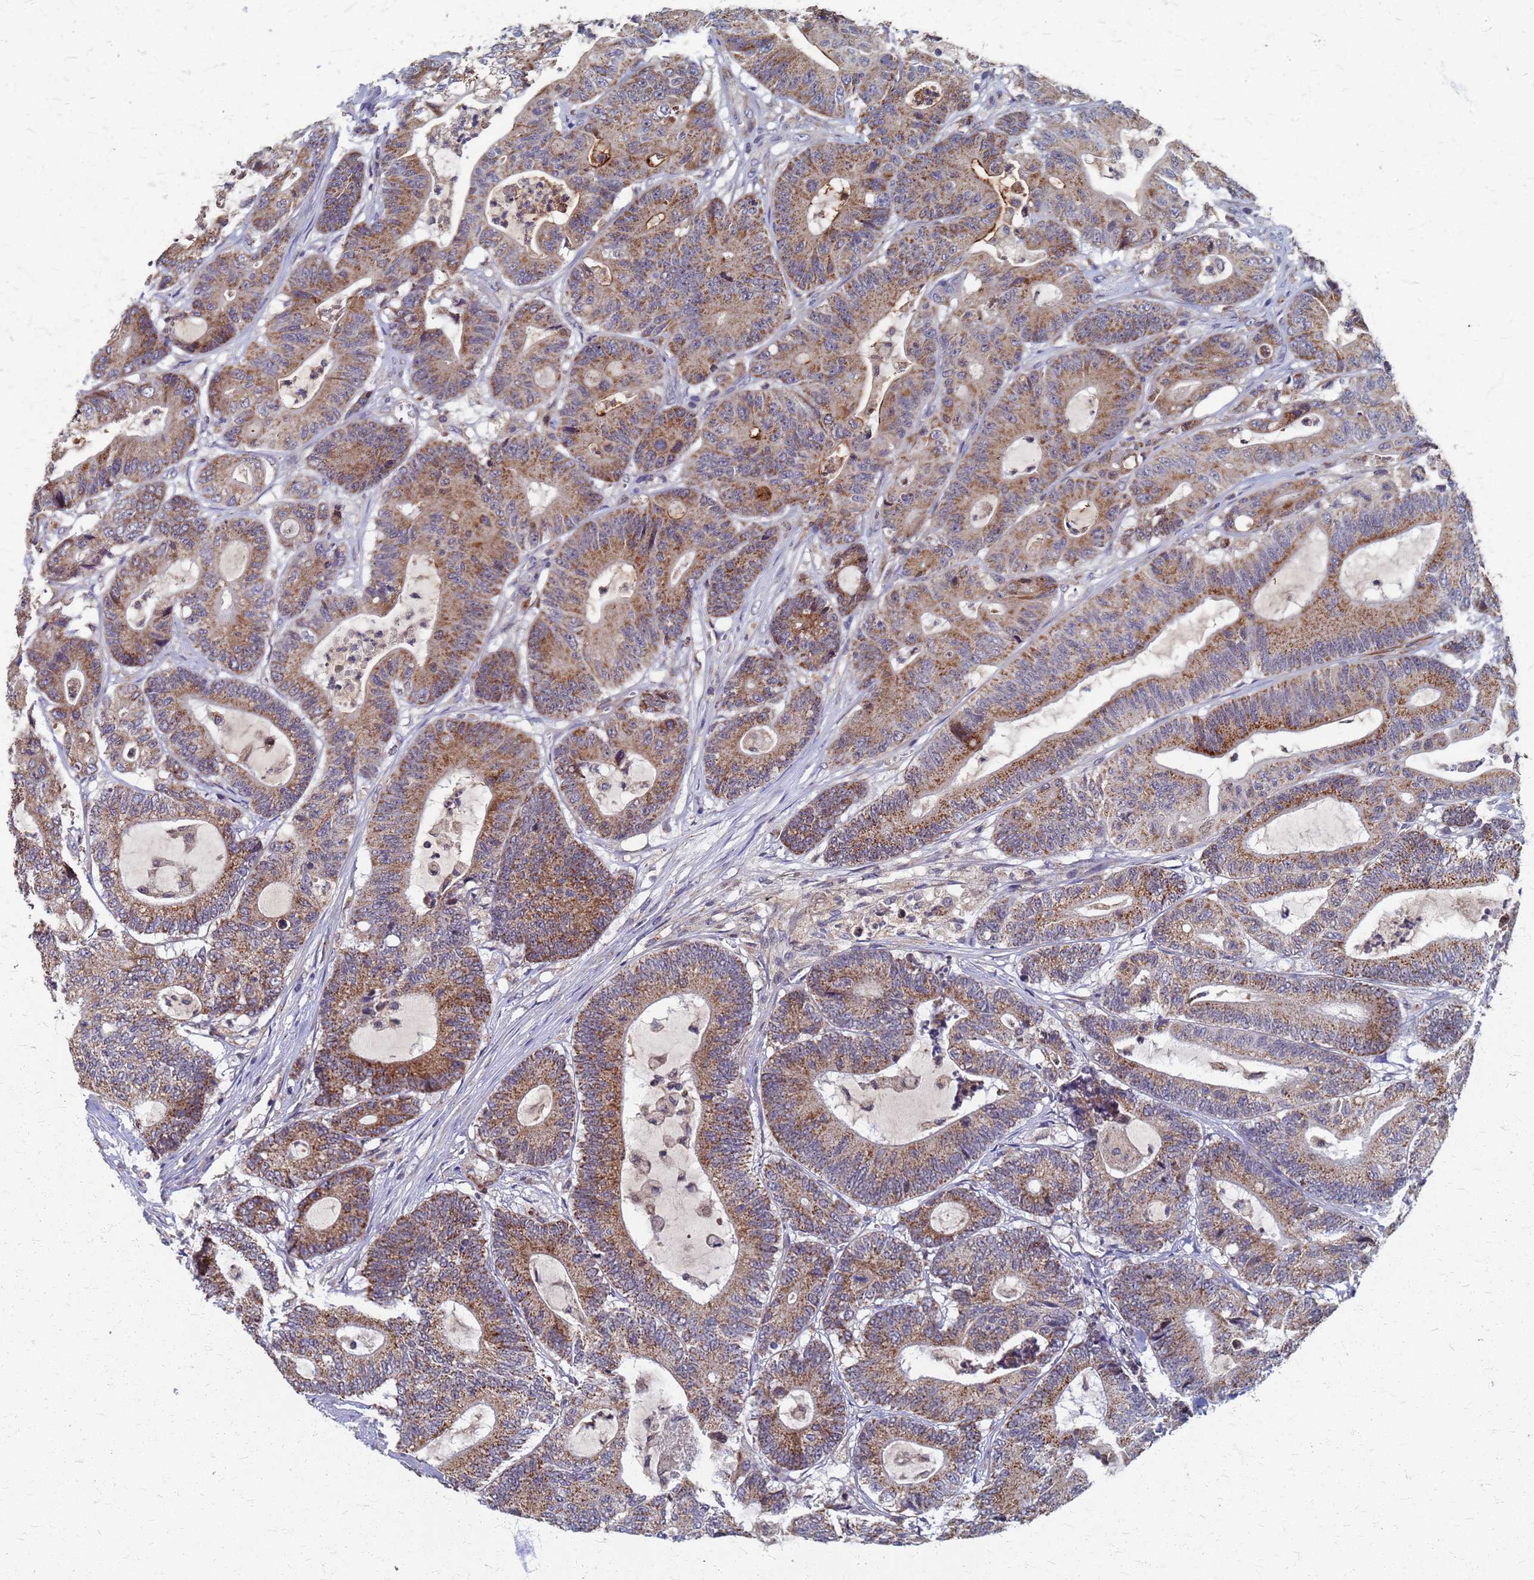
{"staining": {"intensity": "moderate", "quantity": ">75%", "location": "cytoplasmic/membranous"}, "tissue": "colorectal cancer", "cell_type": "Tumor cells", "image_type": "cancer", "snomed": [{"axis": "morphology", "description": "Adenocarcinoma, NOS"}, {"axis": "topography", "description": "Colon"}], "caption": "Immunohistochemical staining of human colorectal adenocarcinoma reveals medium levels of moderate cytoplasmic/membranous protein expression in about >75% of tumor cells. (Stains: DAB in brown, nuclei in blue, Microscopy: brightfield microscopy at high magnification).", "gene": "ATPAF1", "patient": {"sex": "female", "age": 84}}